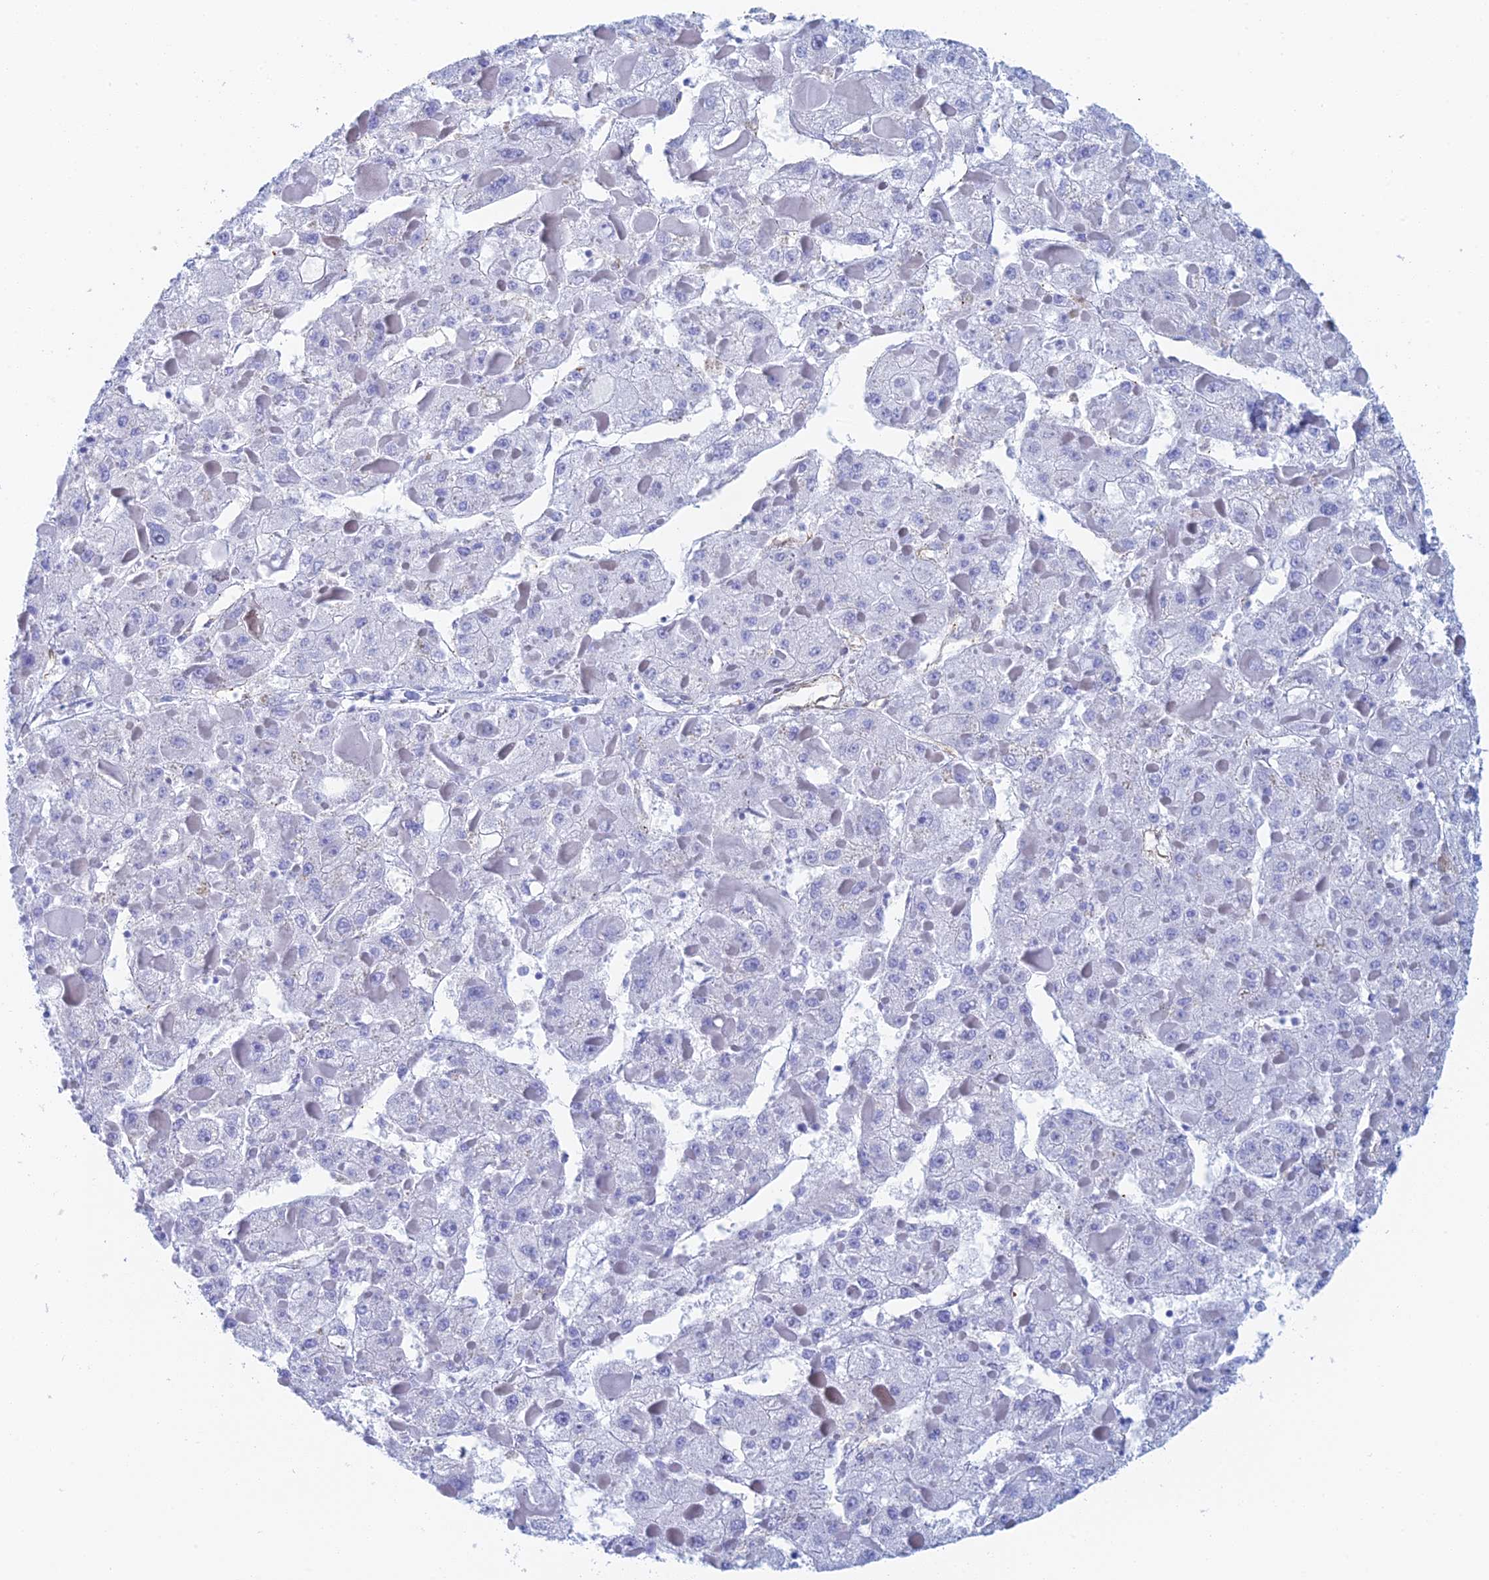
{"staining": {"intensity": "negative", "quantity": "none", "location": "none"}, "tissue": "liver cancer", "cell_type": "Tumor cells", "image_type": "cancer", "snomed": [{"axis": "morphology", "description": "Carcinoma, Hepatocellular, NOS"}, {"axis": "topography", "description": "Liver"}], "caption": "There is no significant expression in tumor cells of liver cancer (hepatocellular carcinoma). (Brightfield microscopy of DAB (3,3'-diaminobenzidine) immunohistochemistry (IHC) at high magnification).", "gene": "CRIP2", "patient": {"sex": "female", "age": 73}}